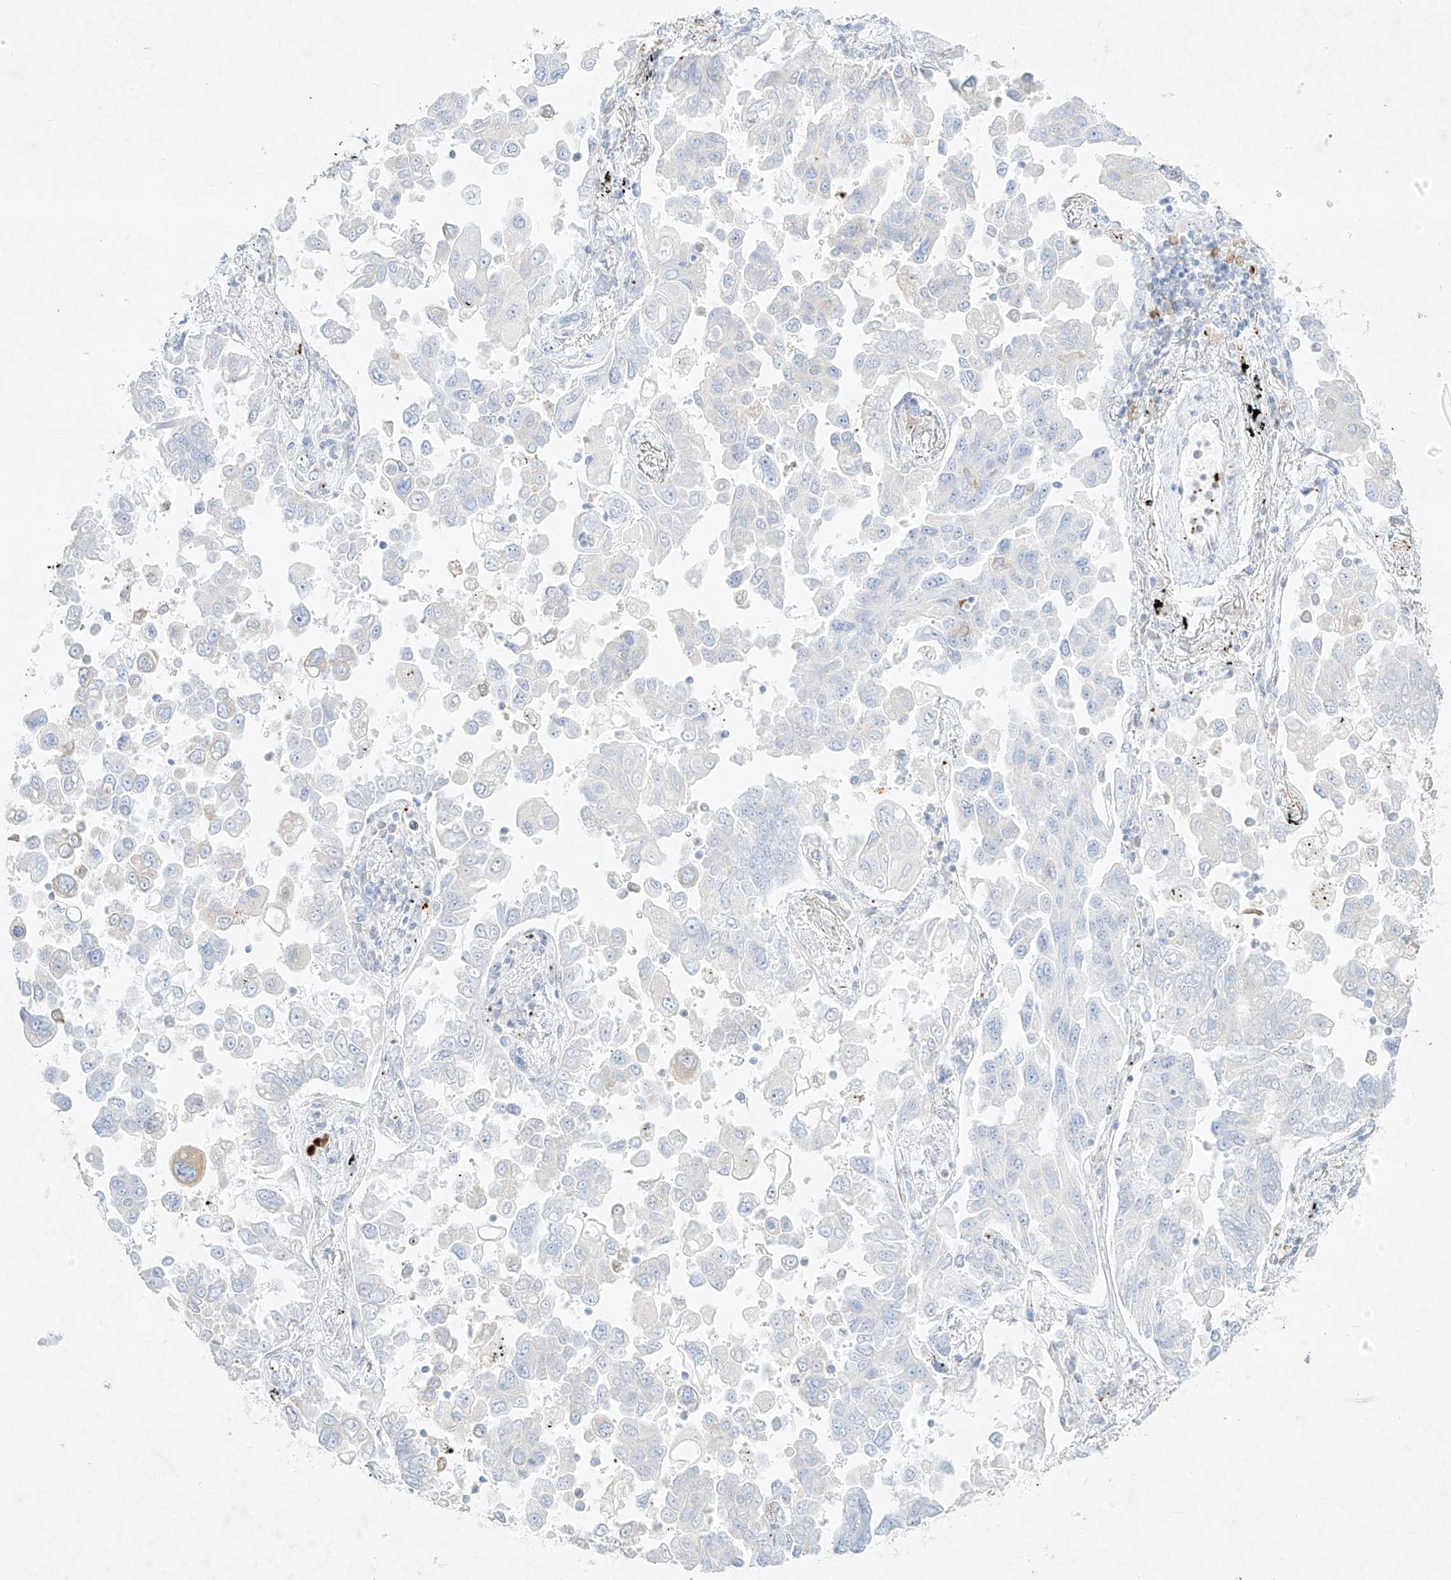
{"staining": {"intensity": "negative", "quantity": "none", "location": "none"}, "tissue": "lung cancer", "cell_type": "Tumor cells", "image_type": "cancer", "snomed": [{"axis": "morphology", "description": "Adenocarcinoma, NOS"}, {"axis": "topography", "description": "Lung"}], "caption": "Immunohistochemistry (IHC) photomicrograph of neoplastic tissue: lung cancer (adenocarcinoma) stained with DAB (3,3'-diaminobenzidine) demonstrates no significant protein positivity in tumor cells.", "gene": "PLEK", "patient": {"sex": "female", "age": 67}}